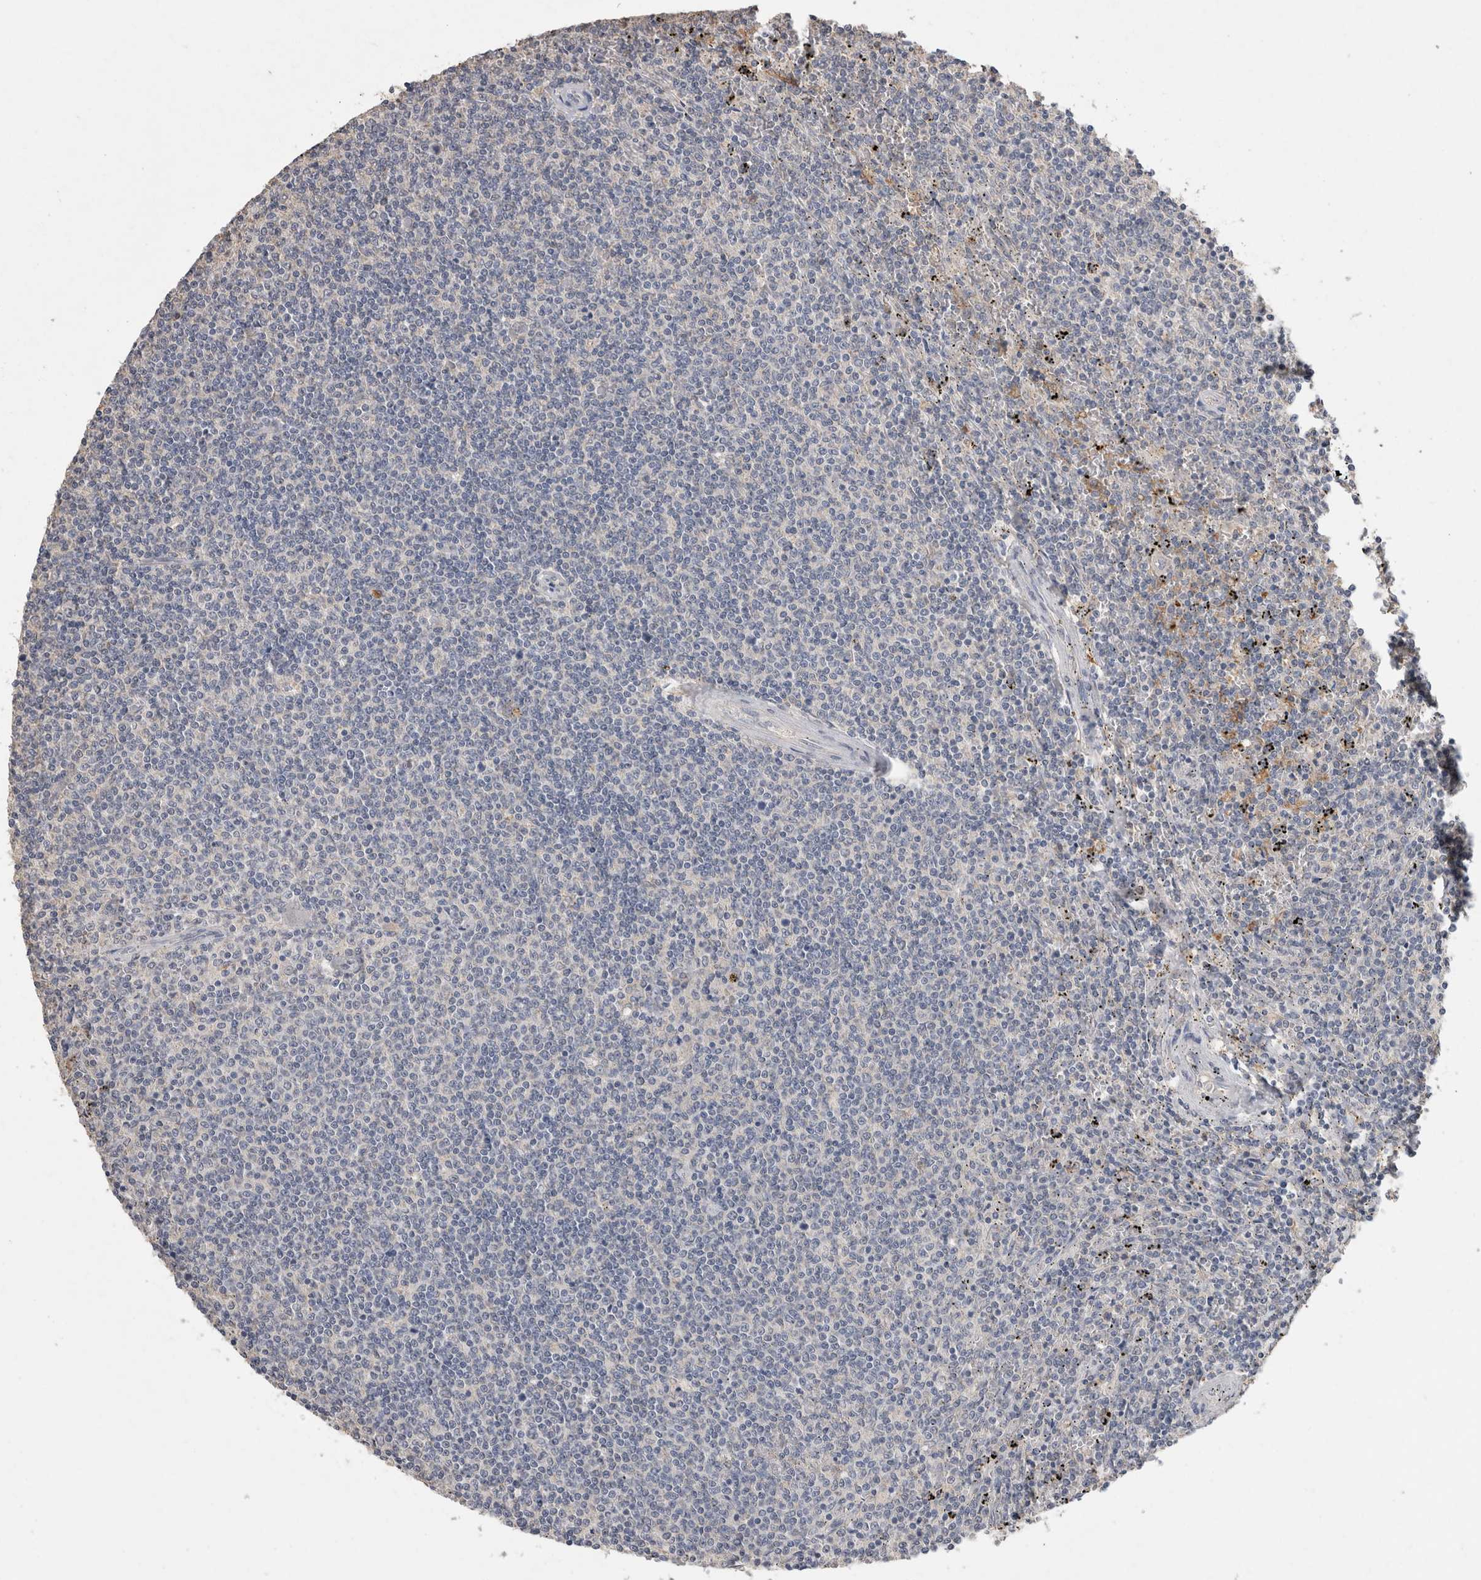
{"staining": {"intensity": "negative", "quantity": "none", "location": "none"}, "tissue": "lymphoma", "cell_type": "Tumor cells", "image_type": "cancer", "snomed": [{"axis": "morphology", "description": "Malignant lymphoma, non-Hodgkin's type, Low grade"}, {"axis": "topography", "description": "Spleen"}], "caption": "The image displays no staining of tumor cells in low-grade malignant lymphoma, non-Hodgkin's type.", "gene": "CNTFR", "patient": {"sex": "female", "age": 50}}